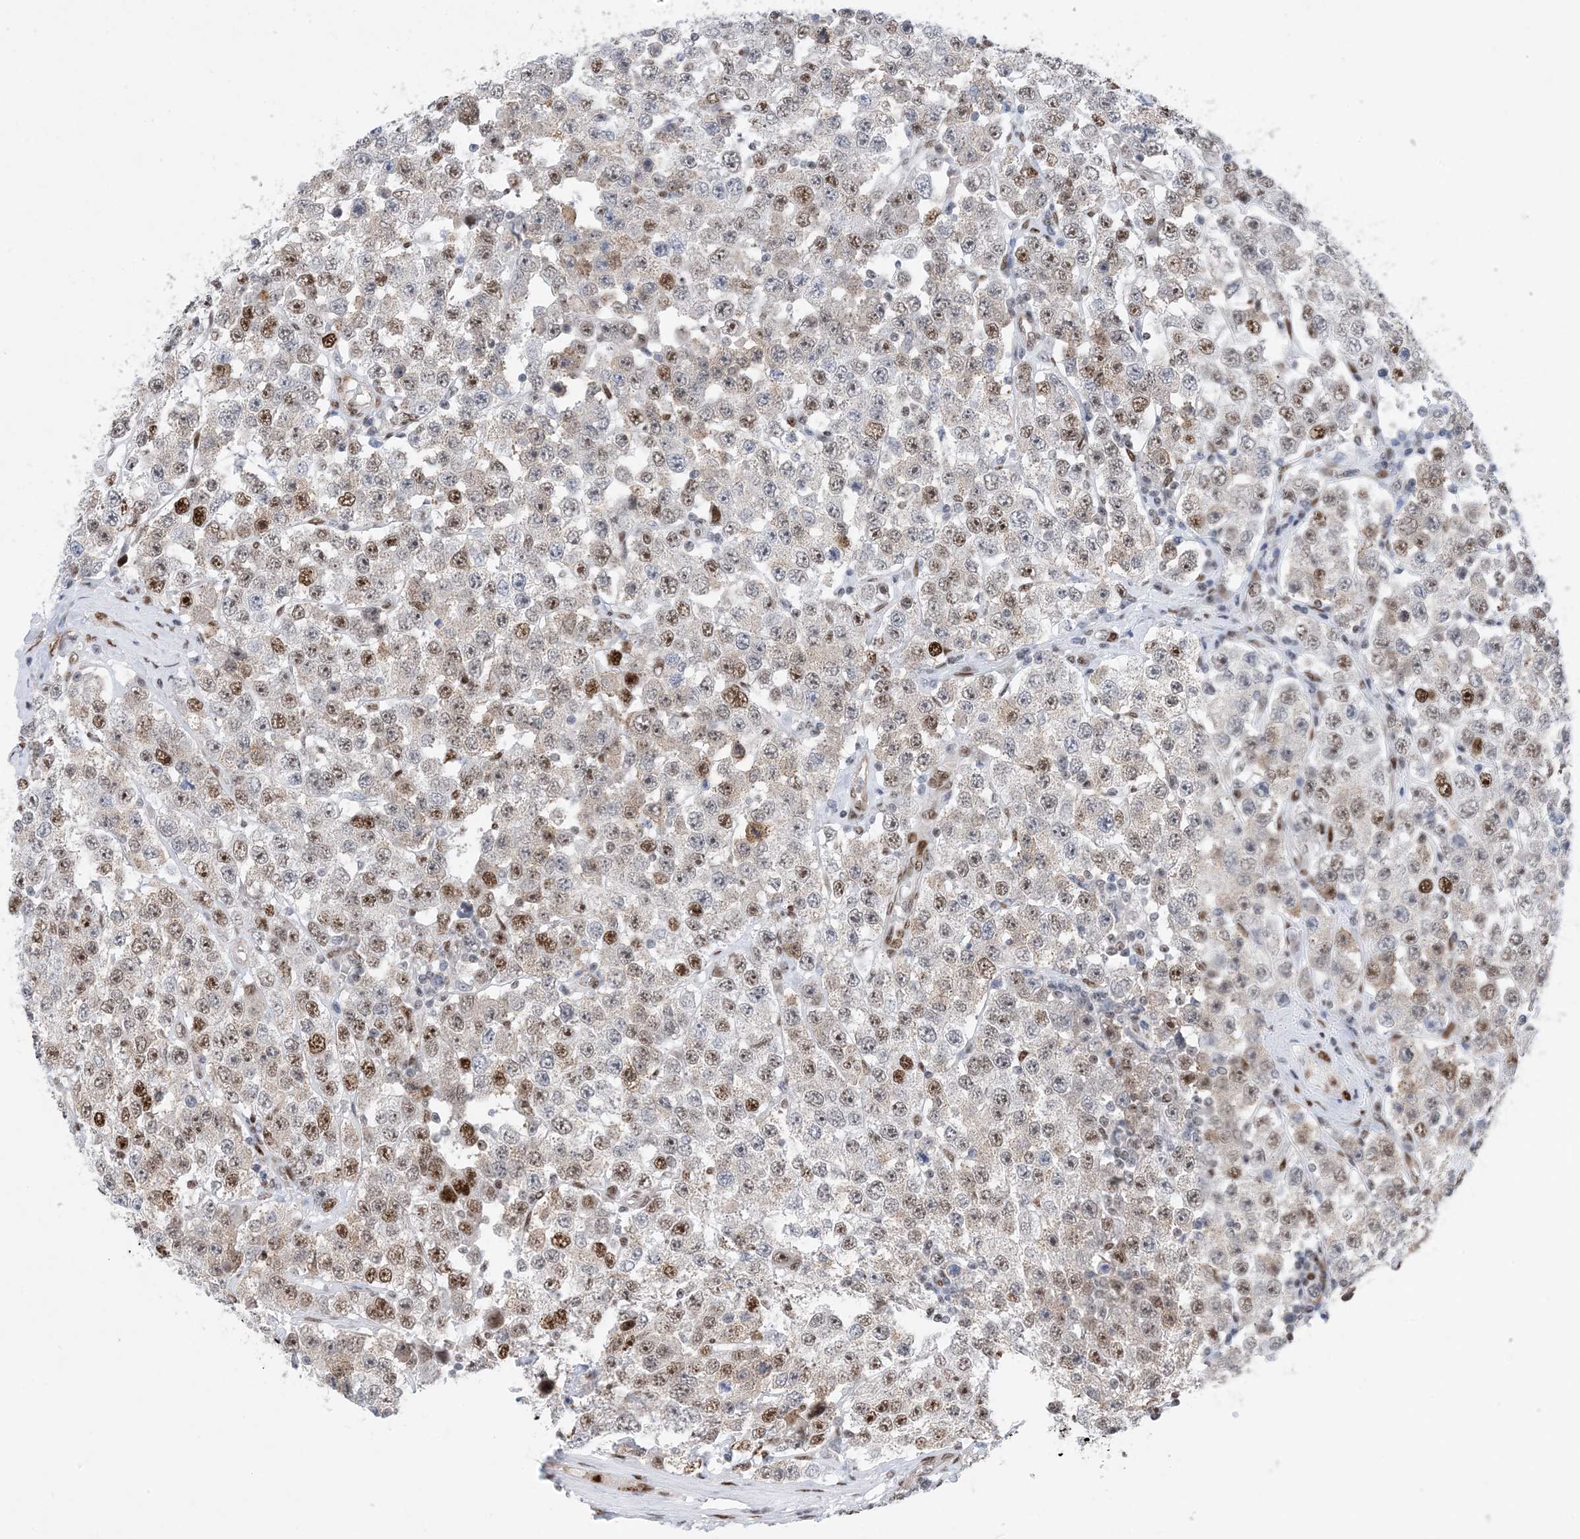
{"staining": {"intensity": "moderate", "quantity": "25%-75%", "location": "nuclear"}, "tissue": "testis cancer", "cell_type": "Tumor cells", "image_type": "cancer", "snomed": [{"axis": "morphology", "description": "Seminoma, NOS"}, {"axis": "topography", "description": "Testis"}], "caption": "There is medium levels of moderate nuclear staining in tumor cells of testis seminoma, as demonstrated by immunohistochemical staining (brown color).", "gene": "TSPYL1", "patient": {"sex": "male", "age": 28}}